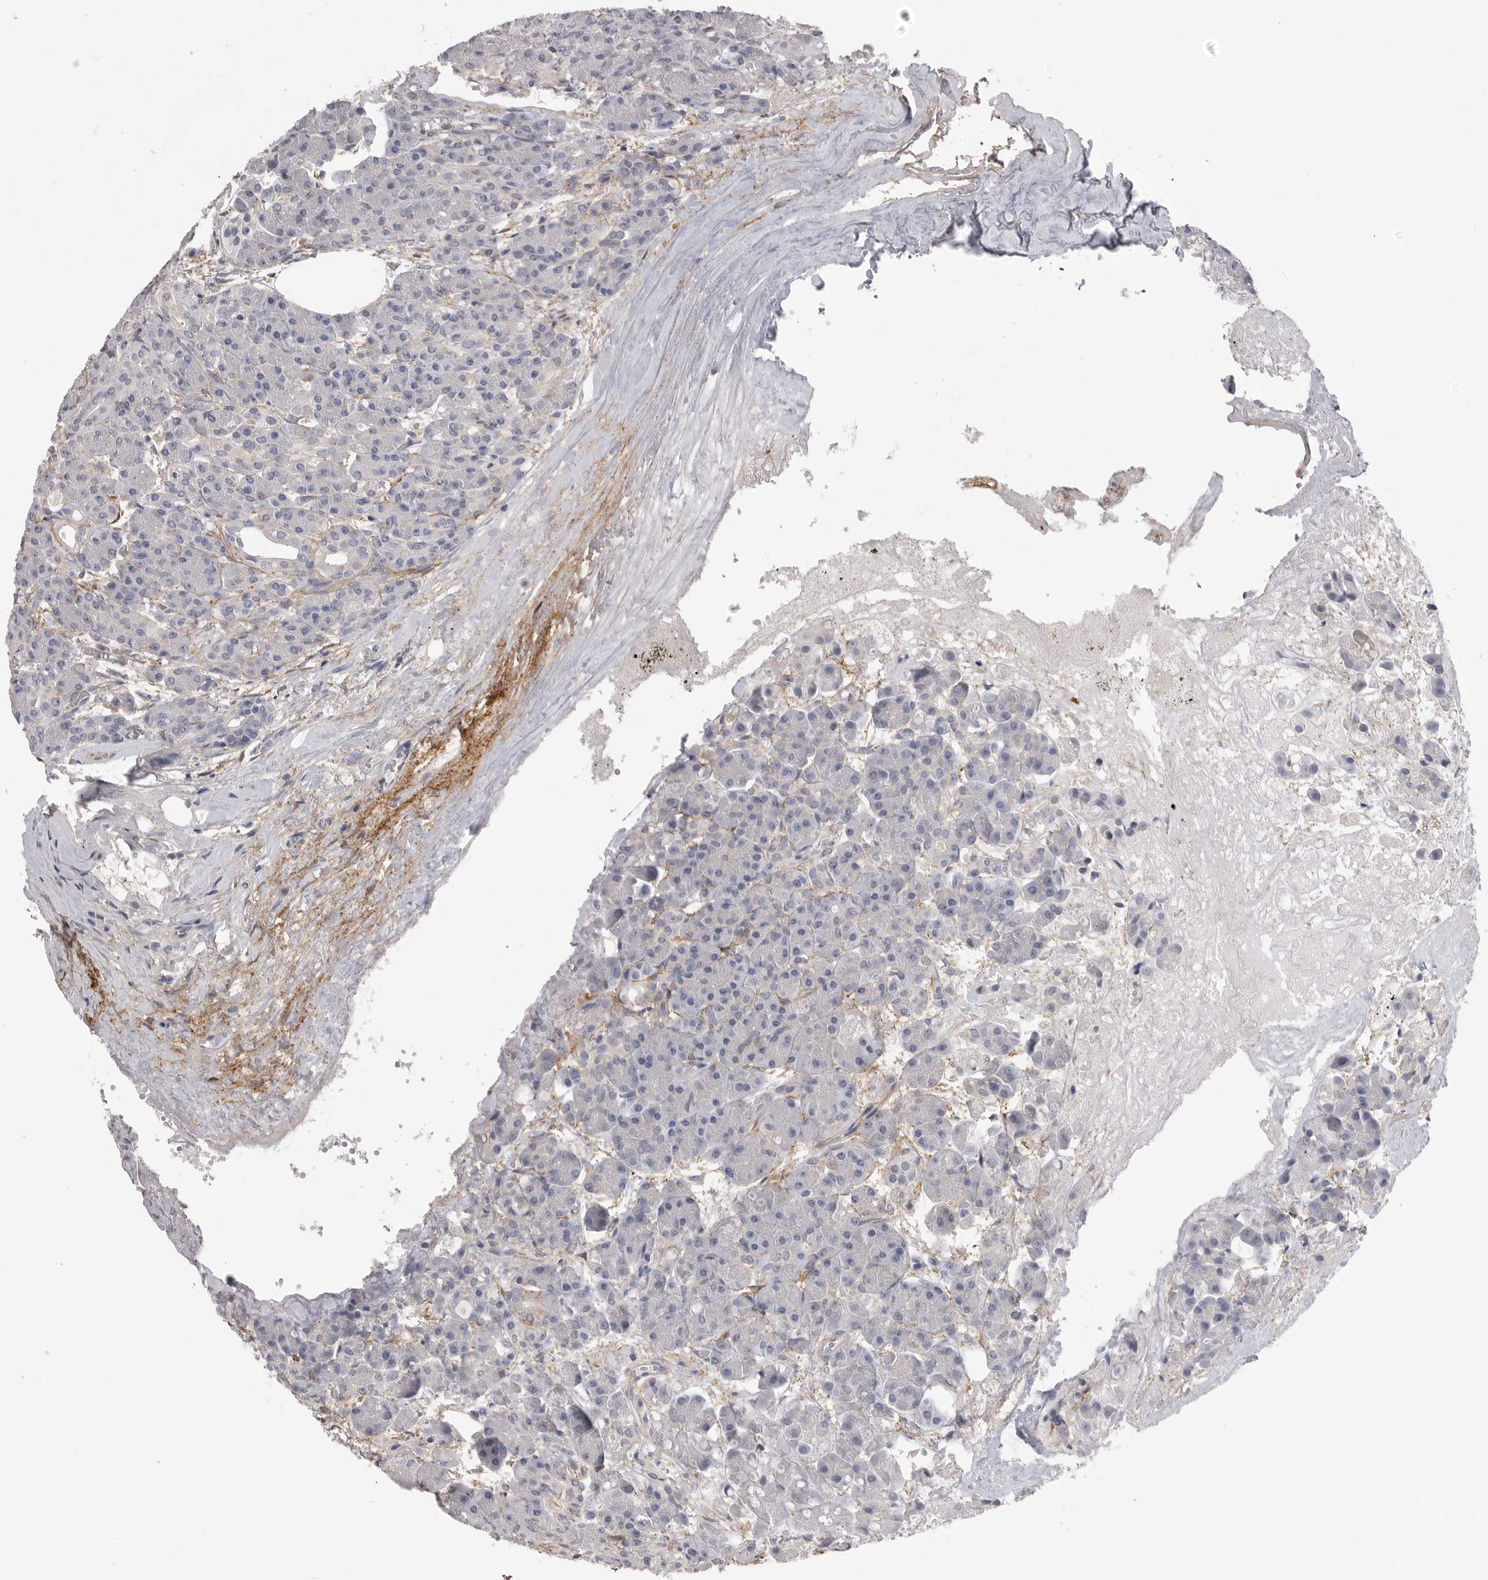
{"staining": {"intensity": "negative", "quantity": "none", "location": "none"}, "tissue": "pancreas", "cell_type": "Exocrine glandular cells", "image_type": "normal", "snomed": [{"axis": "morphology", "description": "Normal tissue, NOS"}, {"axis": "topography", "description": "Pancreas"}], "caption": "High power microscopy histopathology image of an immunohistochemistry micrograph of unremarkable pancreas, revealing no significant staining in exocrine glandular cells.", "gene": "AKAP12", "patient": {"sex": "male", "age": 63}}